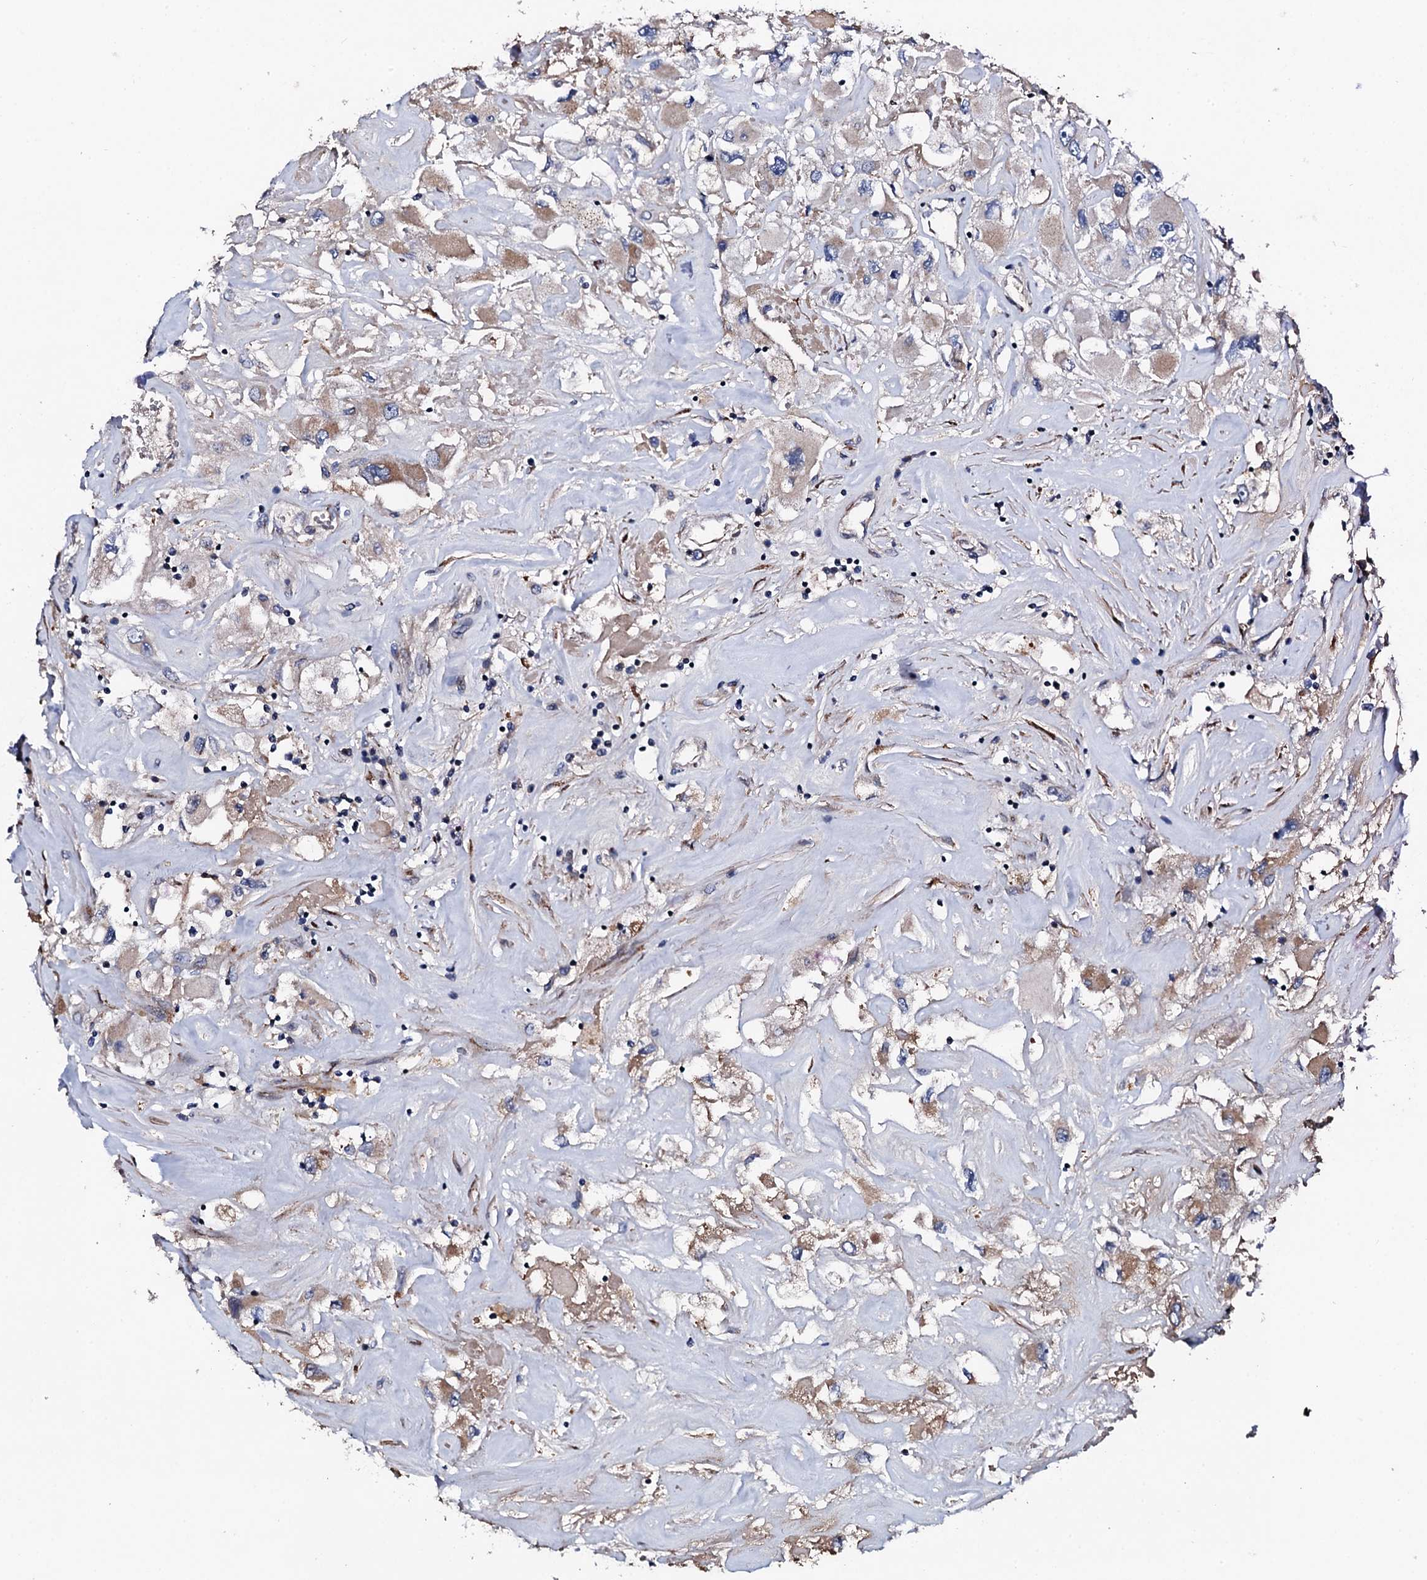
{"staining": {"intensity": "moderate", "quantity": "25%-75%", "location": "cytoplasmic/membranous"}, "tissue": "renal cancer", "cell_type": "Tumor cells", "image_type": "cancer", "snomed": [{"axis": "morphology", "description": "Adenocarcinoma, NOS"}, {"axis": "topography", "description": "Kidney"}], "caption": "Renal cancer stained with DAB immunohistochemistry shows medium levels of moderate cytoplasmic/membranous staining in about 25%-75% of tumor cells.", "gene": "PLET1", "patient": {"sex": "female", "age": 52}}